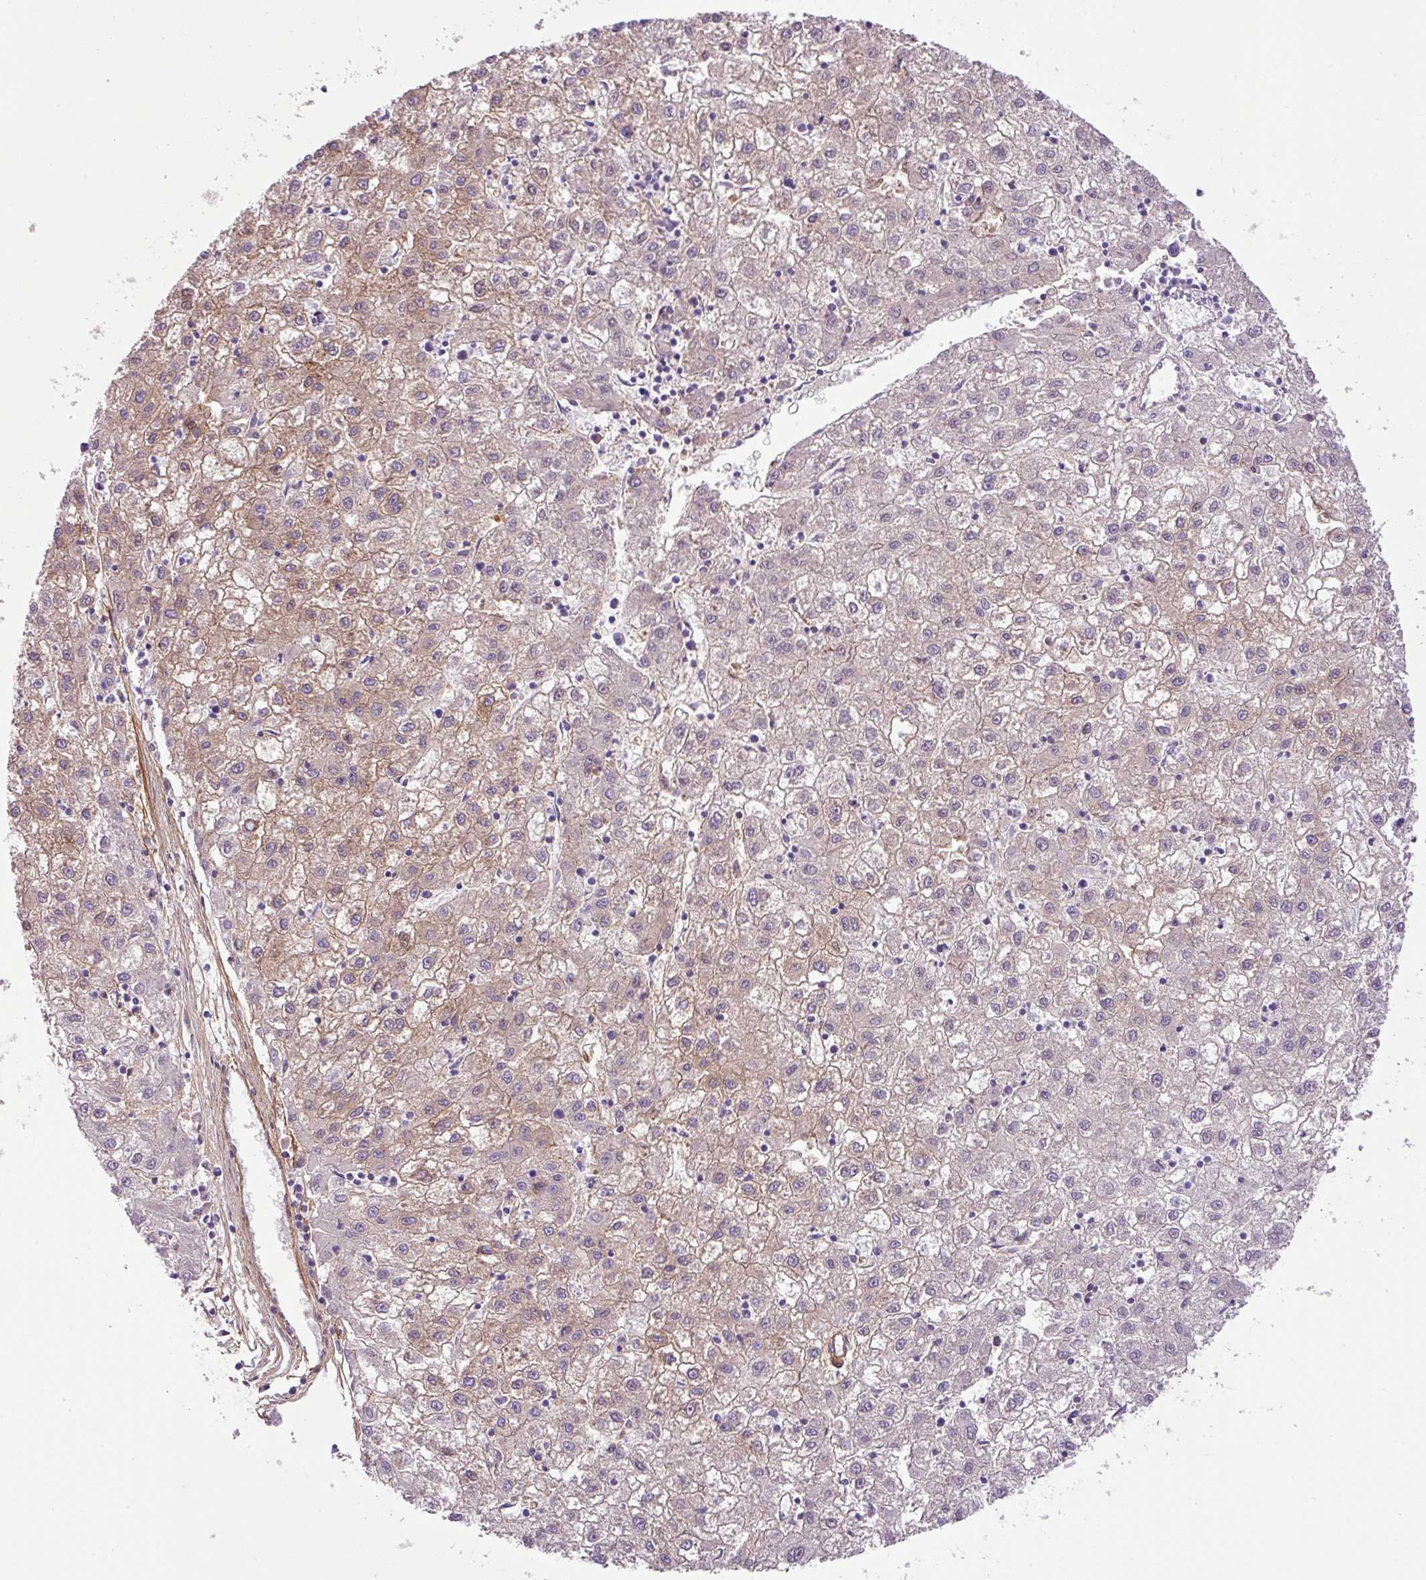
{"staining": {"intensity": "weak", "quantity": "25%-75%", "location": "cytoplasmic/membranous"}, "tissue": "liver cancer", "cell_type": "Tumor cells", "image_type": "cancer", "snomed": [{"axis": "morphology", "description": "Carcinoma, Hepatocellular, NOS"}, {"axis": "topography", "description": "Liver"}], "caption": "The micrograph displays immunohistochemical staining of liver cancer. There is weak cytoplasmic/membranous positivity is present in about 25%-75% of tumor cells.", "gene": "PARD6G", "patient": {"sex": "male", "age": 72}}